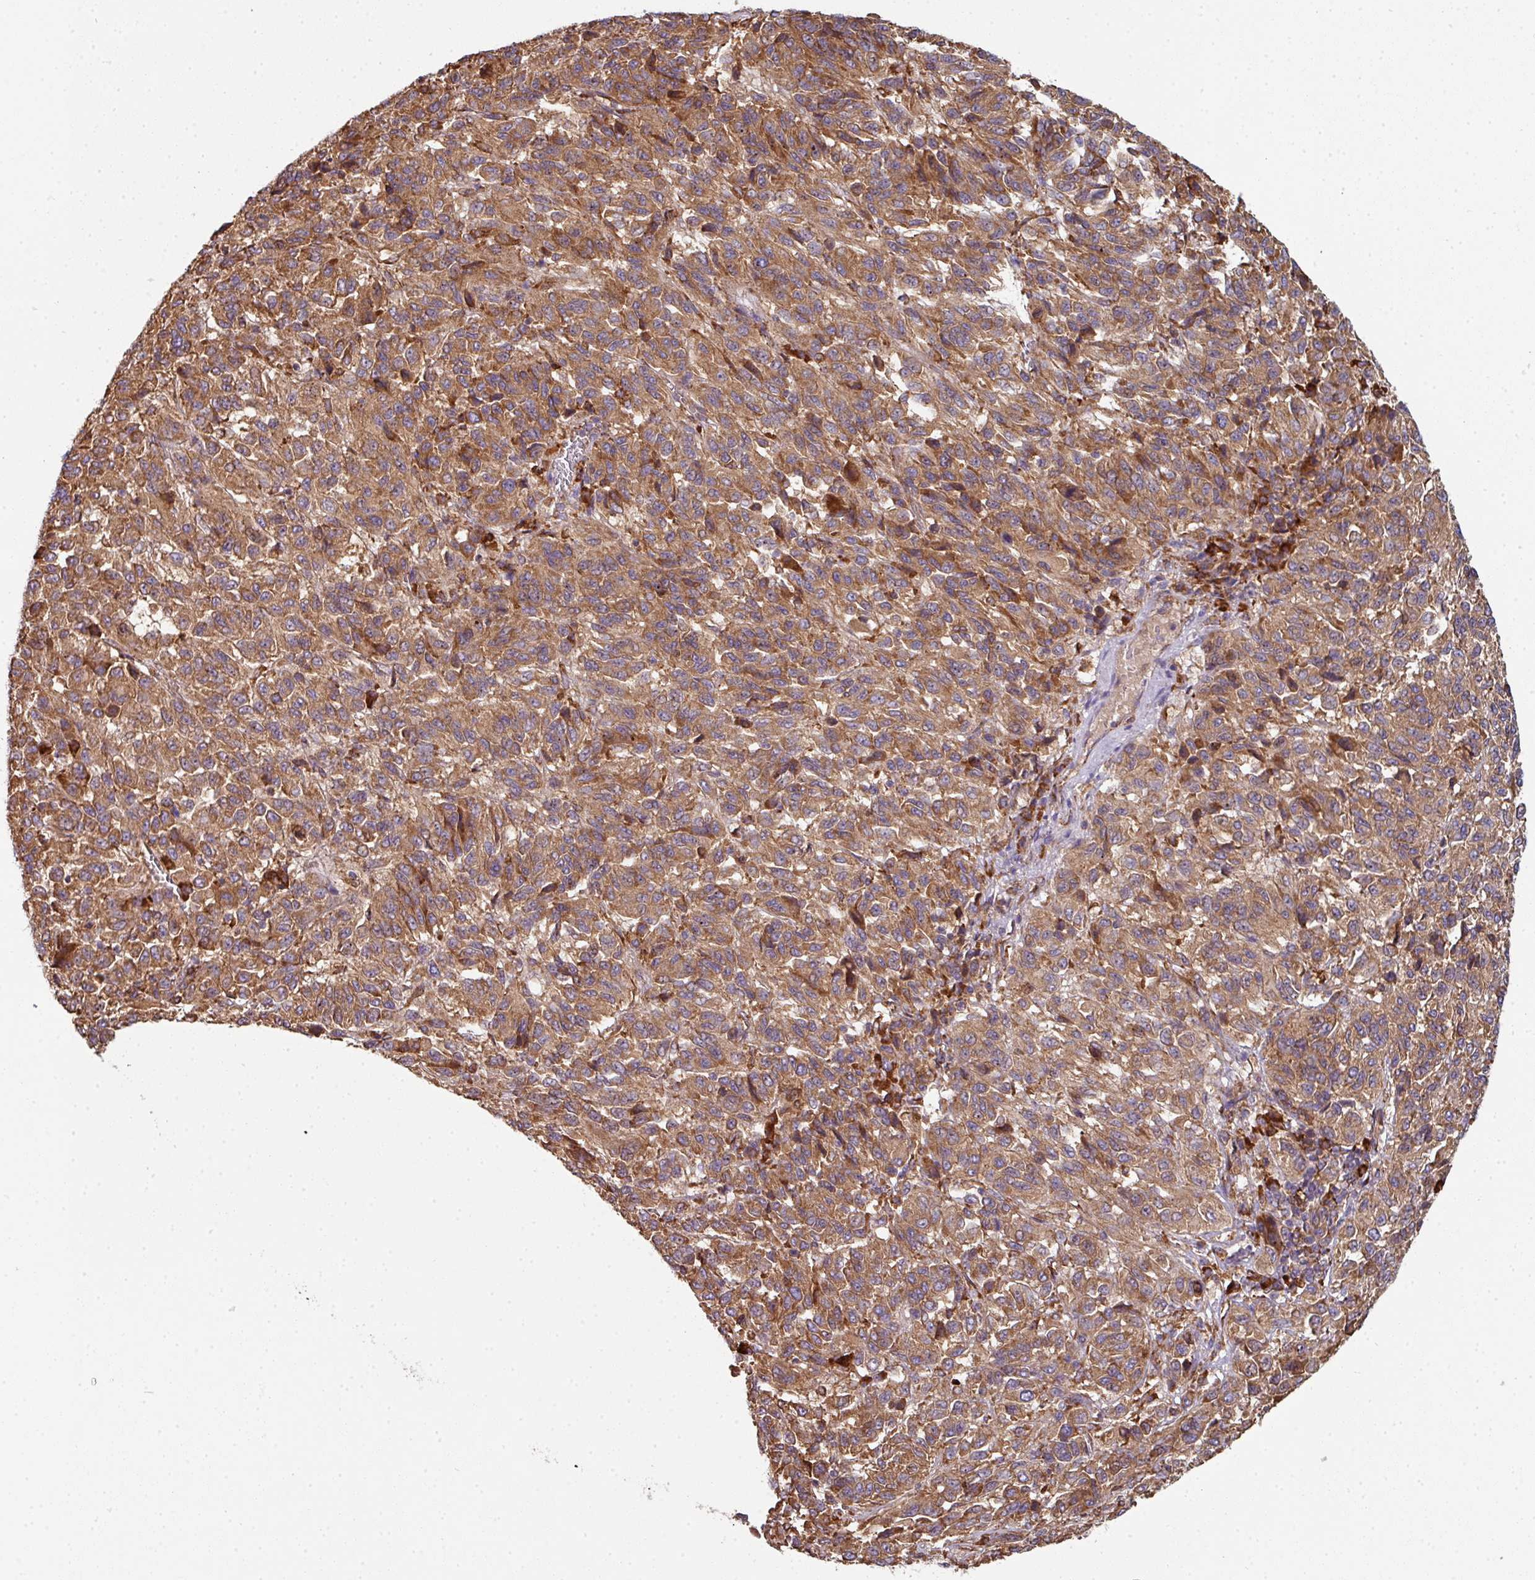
{"staining": {"intensity": "moderate", "quantity": ">75%", "location": "cytoplasmic/membranous"}, "tissue": "melanoma", "cell_type": "Tumor cells", "image_type": "cancer", "snomed": [{"axis": "morphology", "description": "Malignant melanoma, Metastatic site"}, {"axis": "topography", "description": "Lung"}], "caption": "Tumor cells display medium levels of moderate cytoplasmic/membranous staining in approximately >75% of cells in human melanoma. The staining was performed using DAB to visualize the protein expression in brown, while the nuclei were stained in blue with hematoxylin (Magnification: 20x).", "gene": "FAT4", "patient": {"sex": "male", "age": 64}}